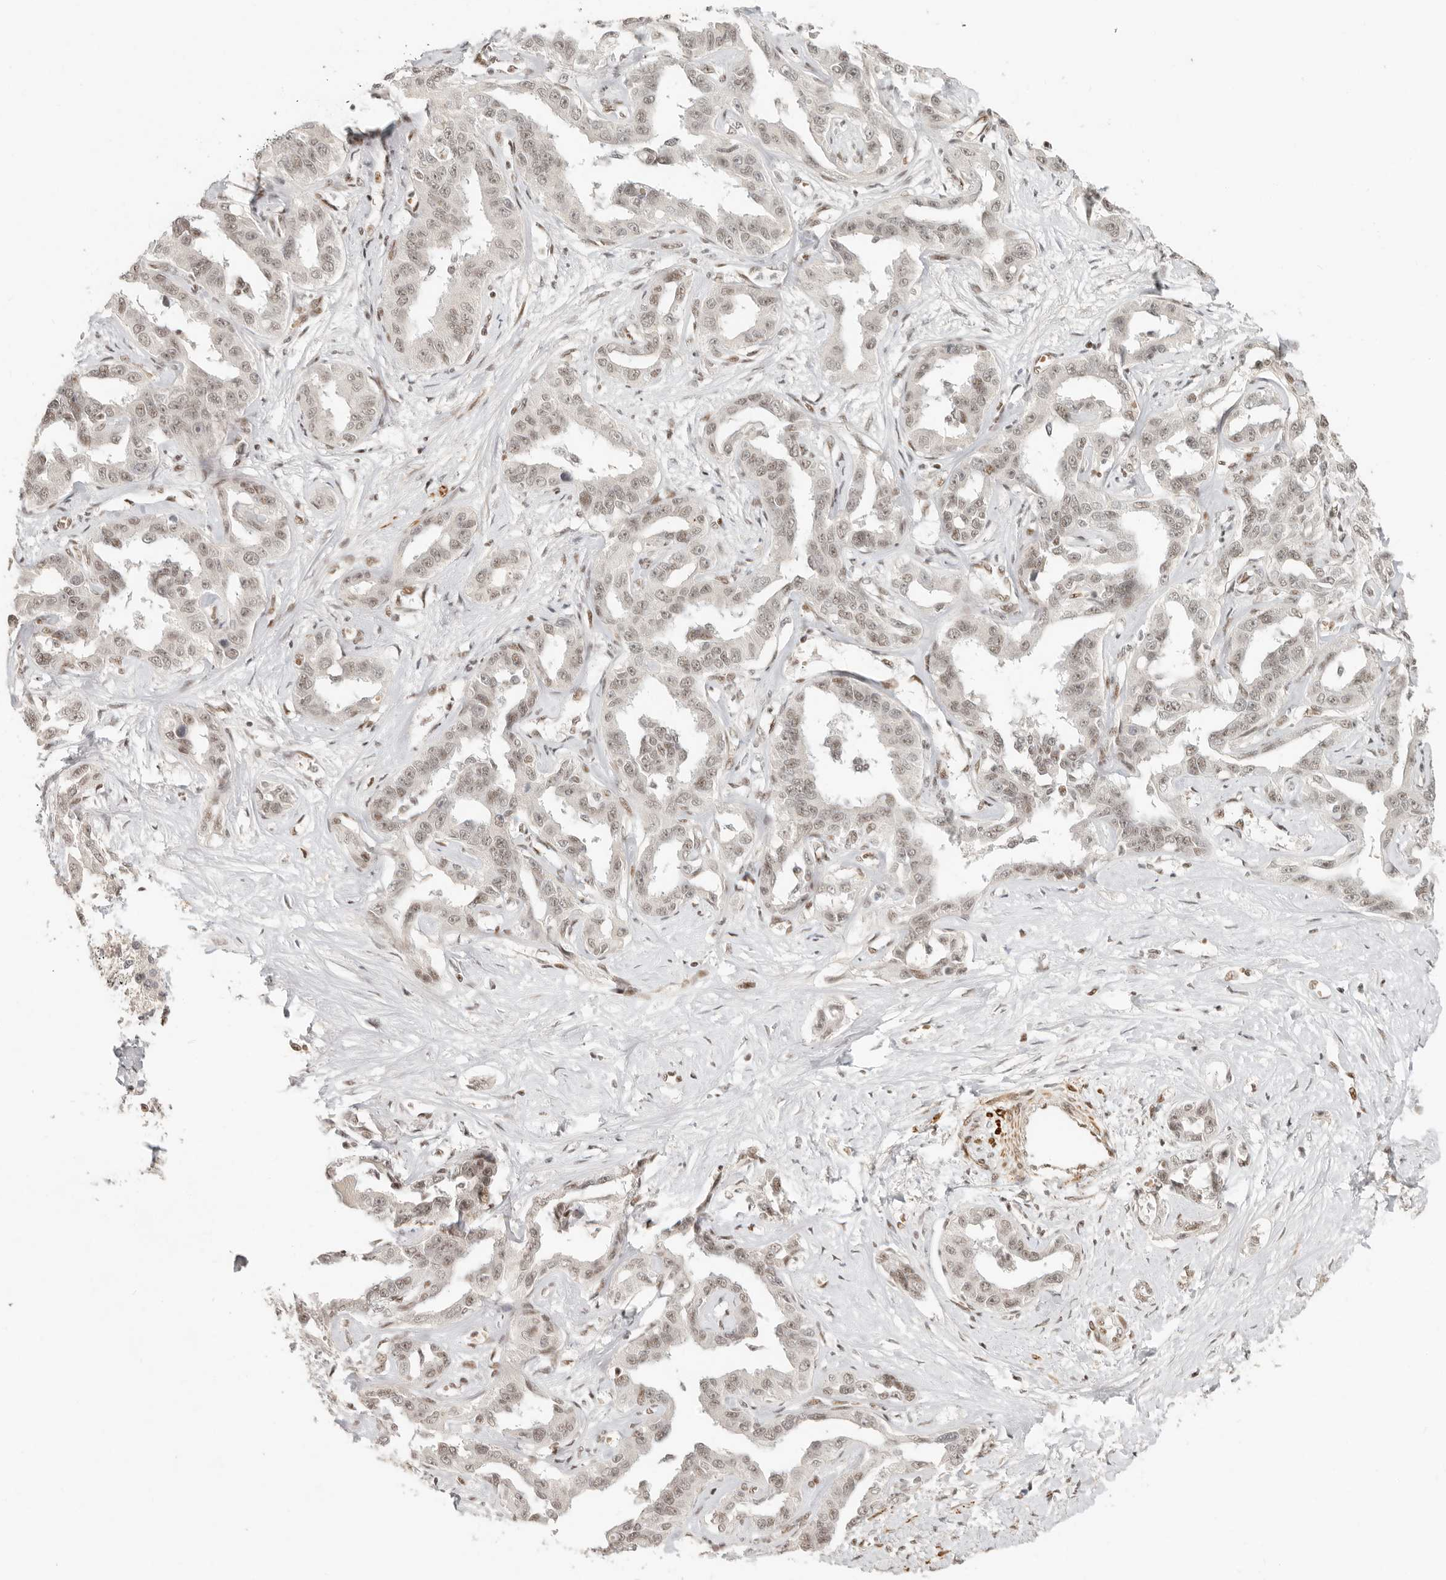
{"staining": {"intensity": "weak", "quantity": ">75%", "location": "nuclear"}, "tissue": "liver cancer", "cell_type": "Tumor cells", "image_type": "cancer", "snomed": [{"axis": "morphology", "description": "Cholangiocarcinoma"}, {"axis": "topography", "description": "Liver"}], "caption": "DAB (3,3'-diaminobenzidine) immunohistochemical staining of liver cholangiocarcinoma displays weak nuclear protein positivity in about >75% of tumor cells. (DAB (3,3'-diaminobenzidine) = brown stain, brightfield microscopy at high magnification).", "gene": "GABPA", "patient": {"sex": "male", "age": 59}}